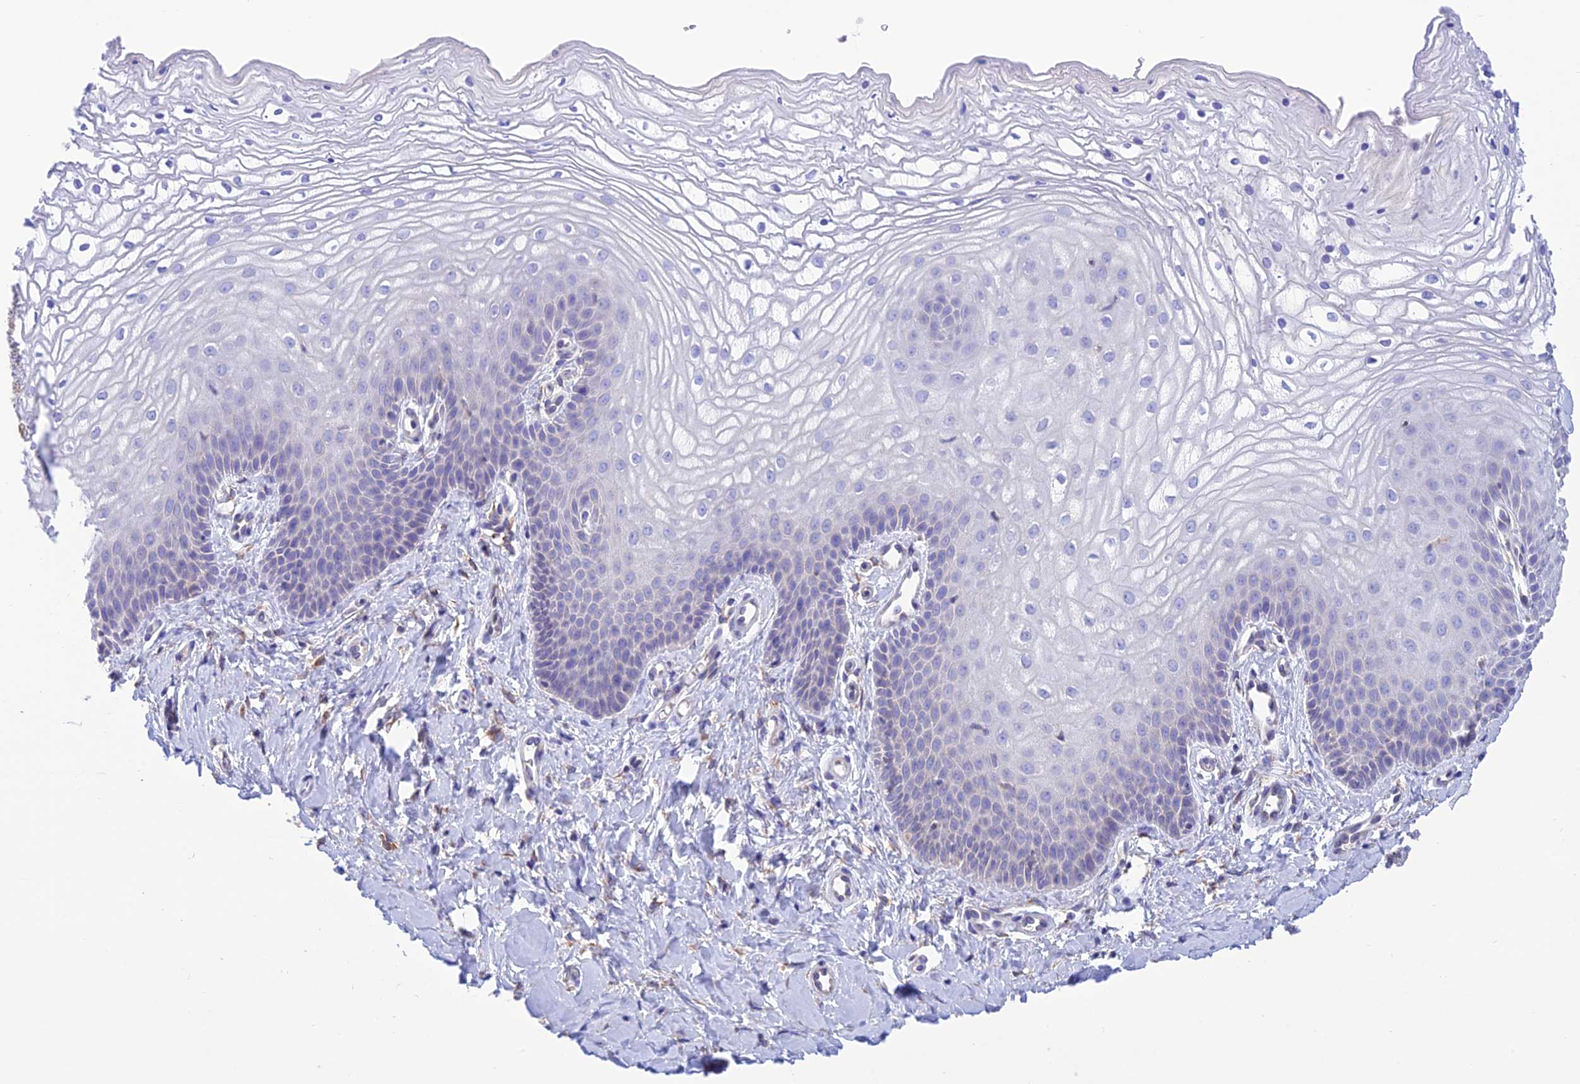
{"staining": {"intensity": "negative", "quantity": "none", "location": "none"}, "tissue": "vagina", "cell_type": "Squamous epithelial cells", "image_type": "normal", "snomed": [{"axis": "morphology", "description": "Normal tissue, NOS"}, {"axis": "topography", "description": "Vagina"}, {"axis": "topography", "description": "Cervix"}], "caption": "DAB (3,3'-diaminobenzidine) immunohistochemical staining of unremarkable vagina shows no significant positivity in squamous epithelial cells. (DAB IHC visualized using brightfield microscopy, high magnification).", "gene": "ENSG00000255439", "patient": {"sex": "female", "age": 40}}